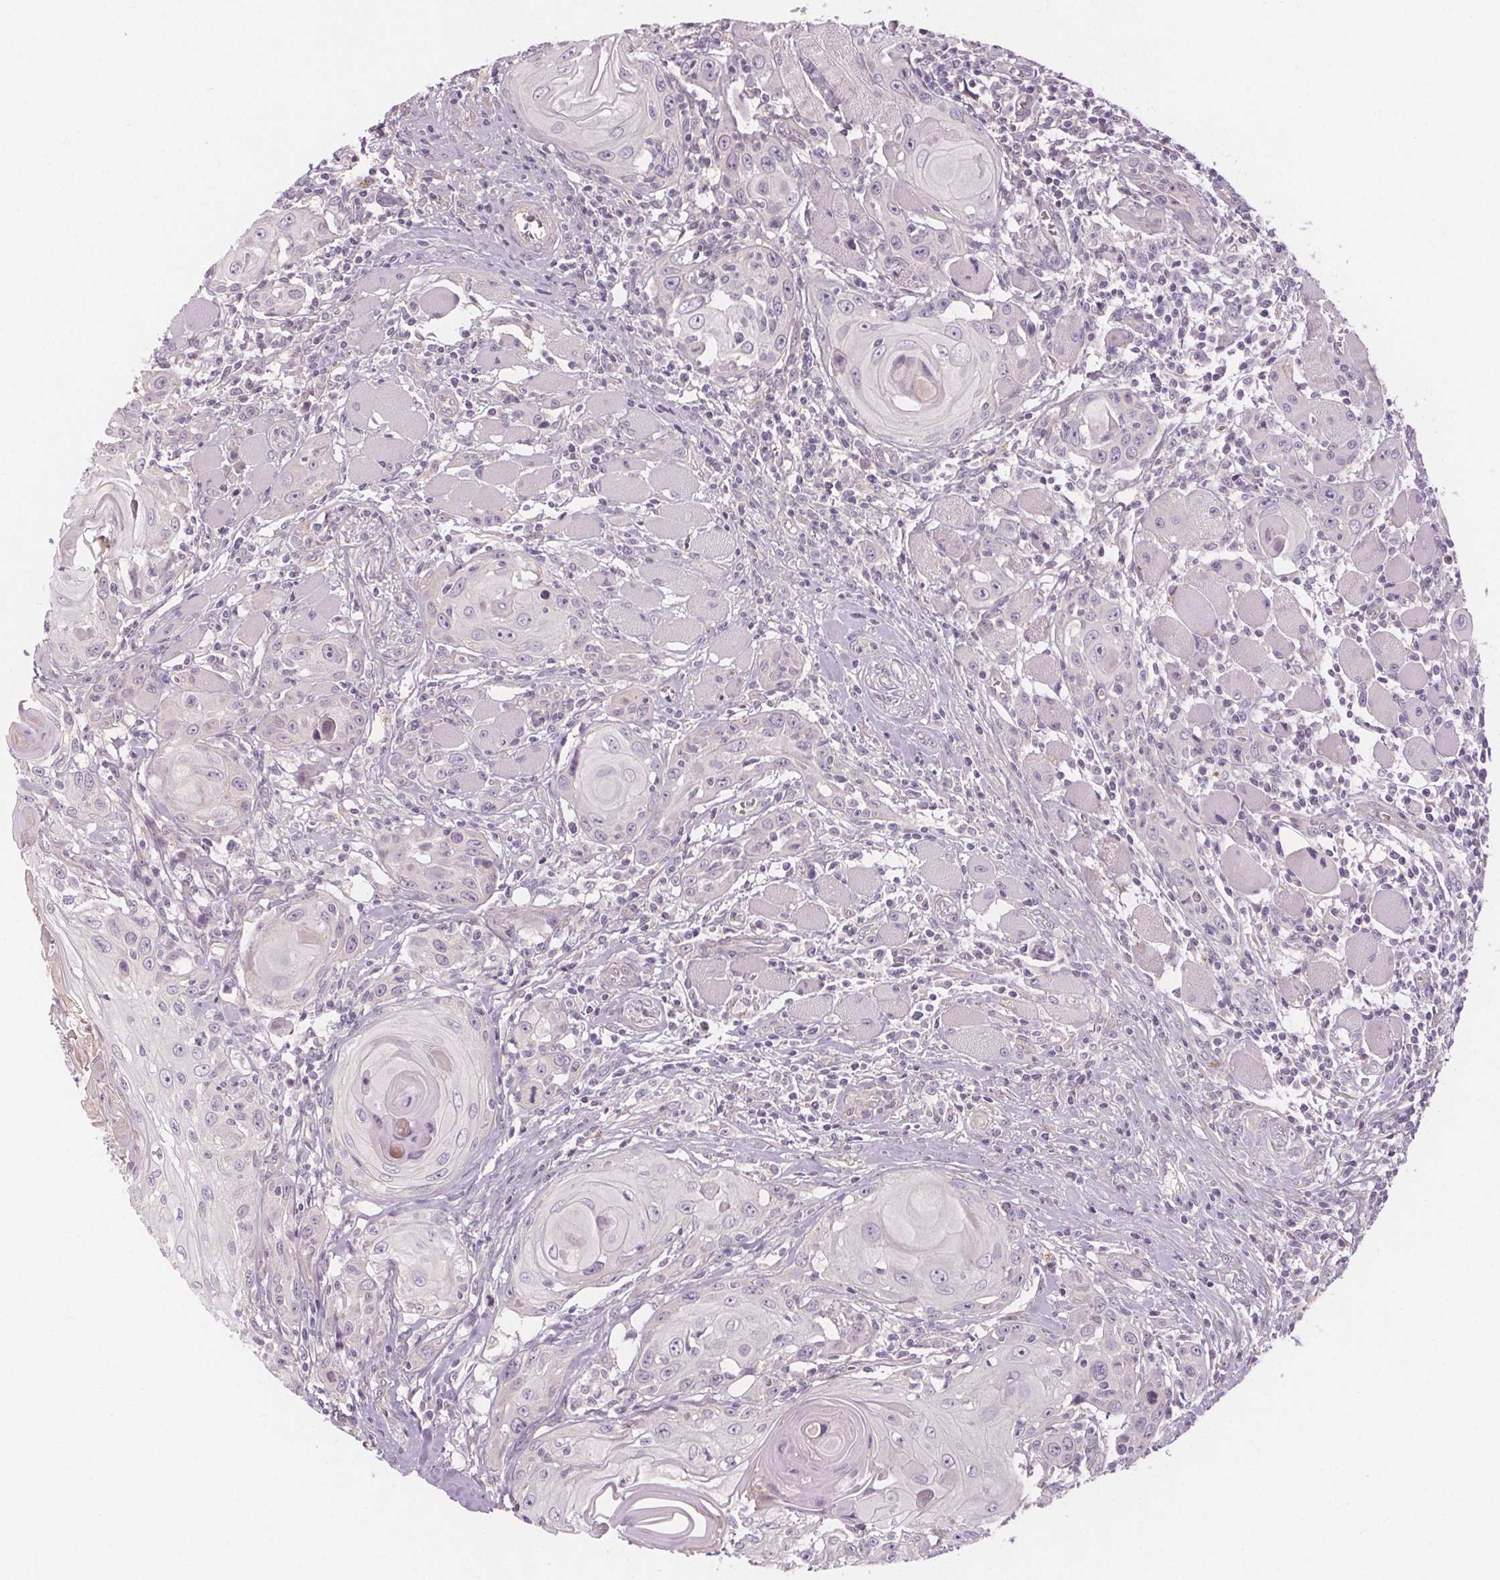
{"staining": {"intensity": "negative", "quantity": "none", "location": "none"}, "tissue": "head and neck cancer", "cell_type": "Tumor cells", "image_type": "cancer", "snomed": [{"axis": "morphology", "description": "Squamous cell carcinoma, NOS"}, {"axis": "topography", "description": "Head-Neck"}], "caption": "Head and neck squamous cell carcinoma was stained to show a protein in brown. There is no significant staining in tumor cells. The staining is performed using DAB (3,3'-diaminobenzidine) brown chromogen with nuclei counter-stained in using hematoxylin.", "gene": "VNN1", "patient": {"sex": "female", "age": 80}}